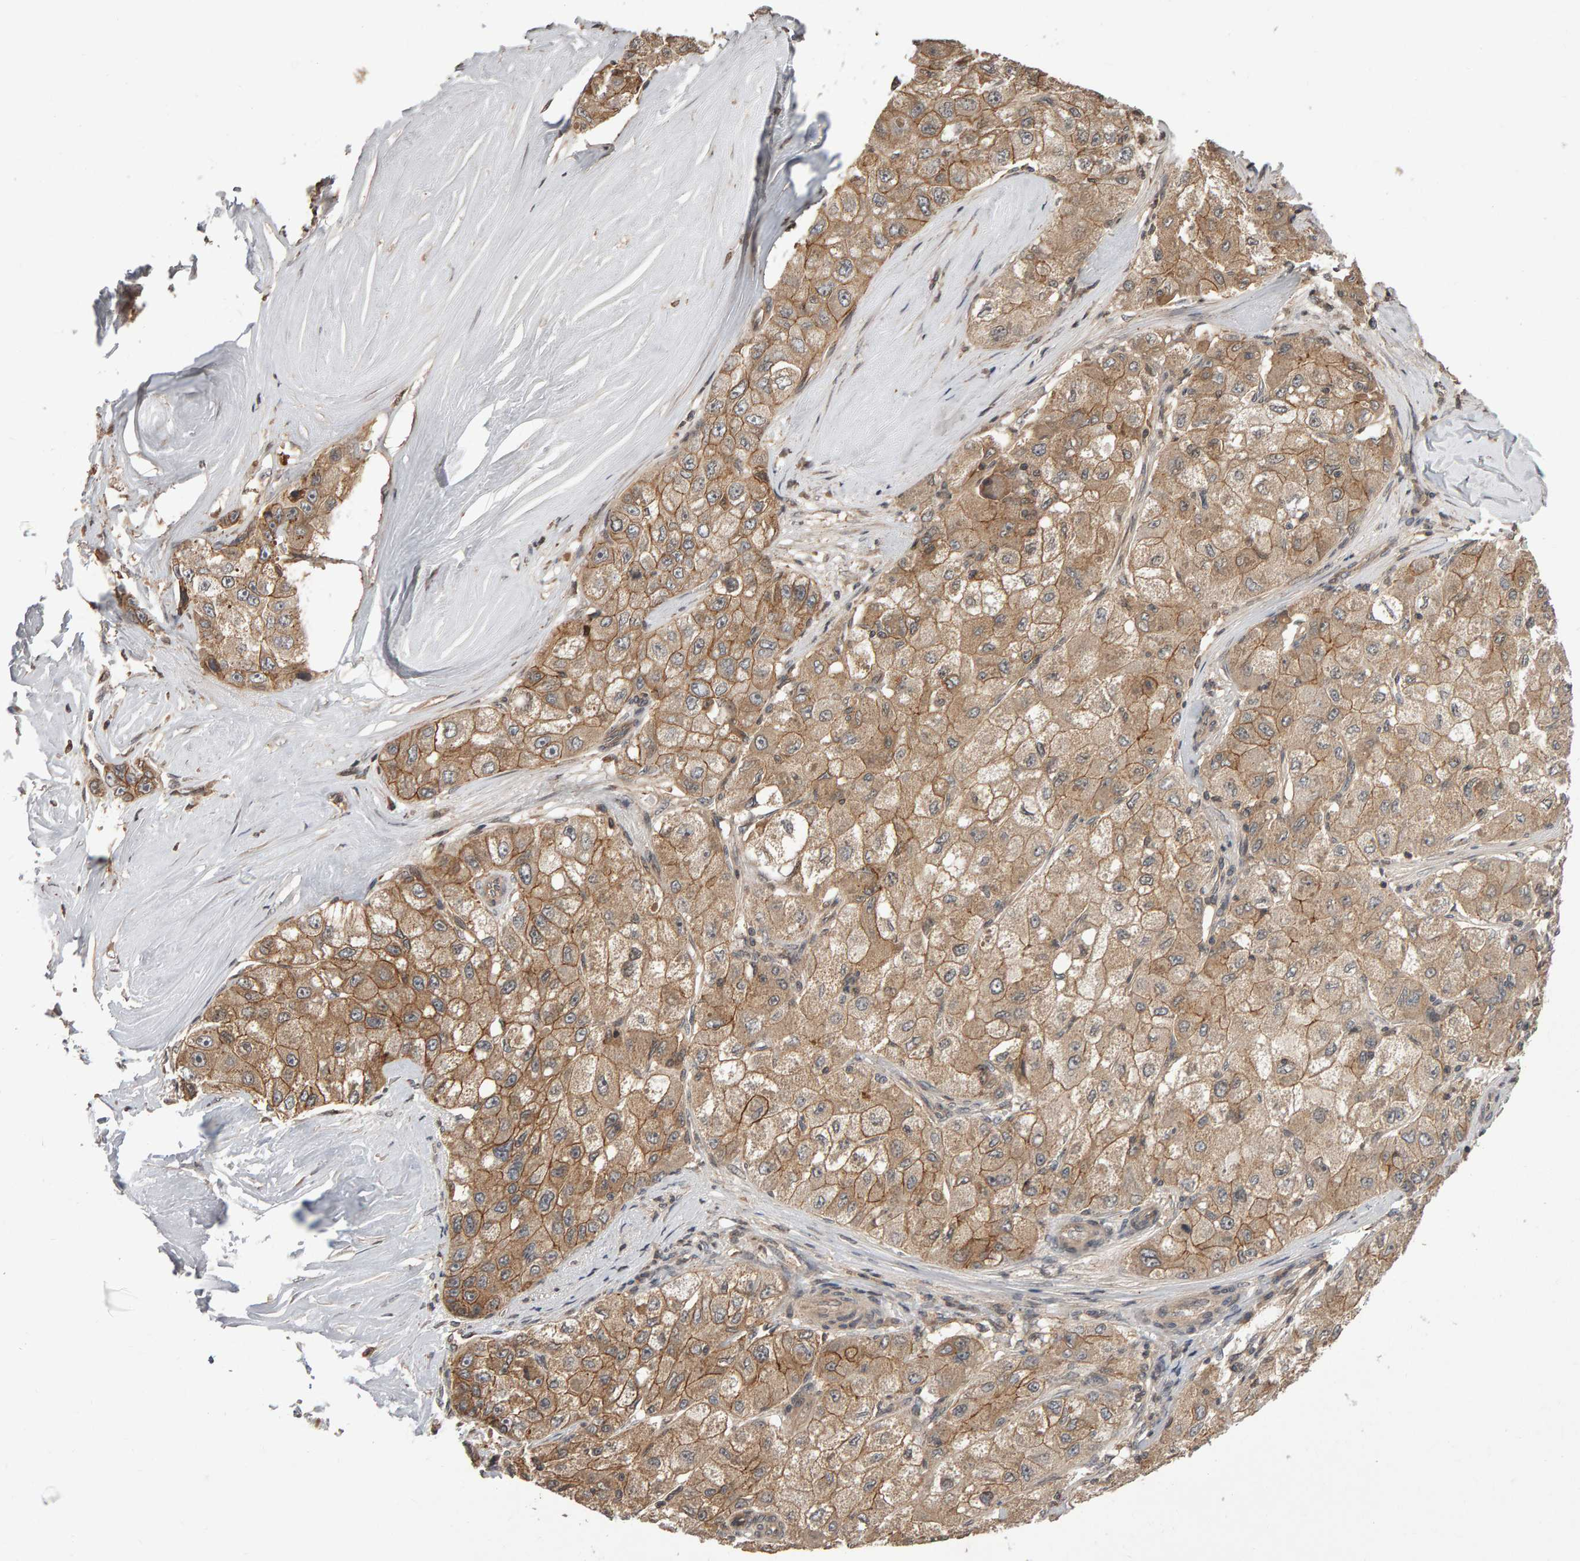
{"staining": {"intensity": "weak", "quantity": ">75%", "location": "cytoplasmic/membranous"}, "tissue": "liver cancer", "cell_type": "Tumor cells", "image_type": "cancer", "snomed": [{"axis": "morphology", "description": "Carcinoma, Hepatocellular, NOS"}, {"axis": "topography", "description": "Liver"}], "caption": "This photomicrograph demonstrates IHC staining of human liver hepatocellular carcinoma, with low weak cytoplasmic/membranous positivity in about >75% of tumor cells.", "gene": "SCRIB", "patient": {"sex": "male", "age": 80}}